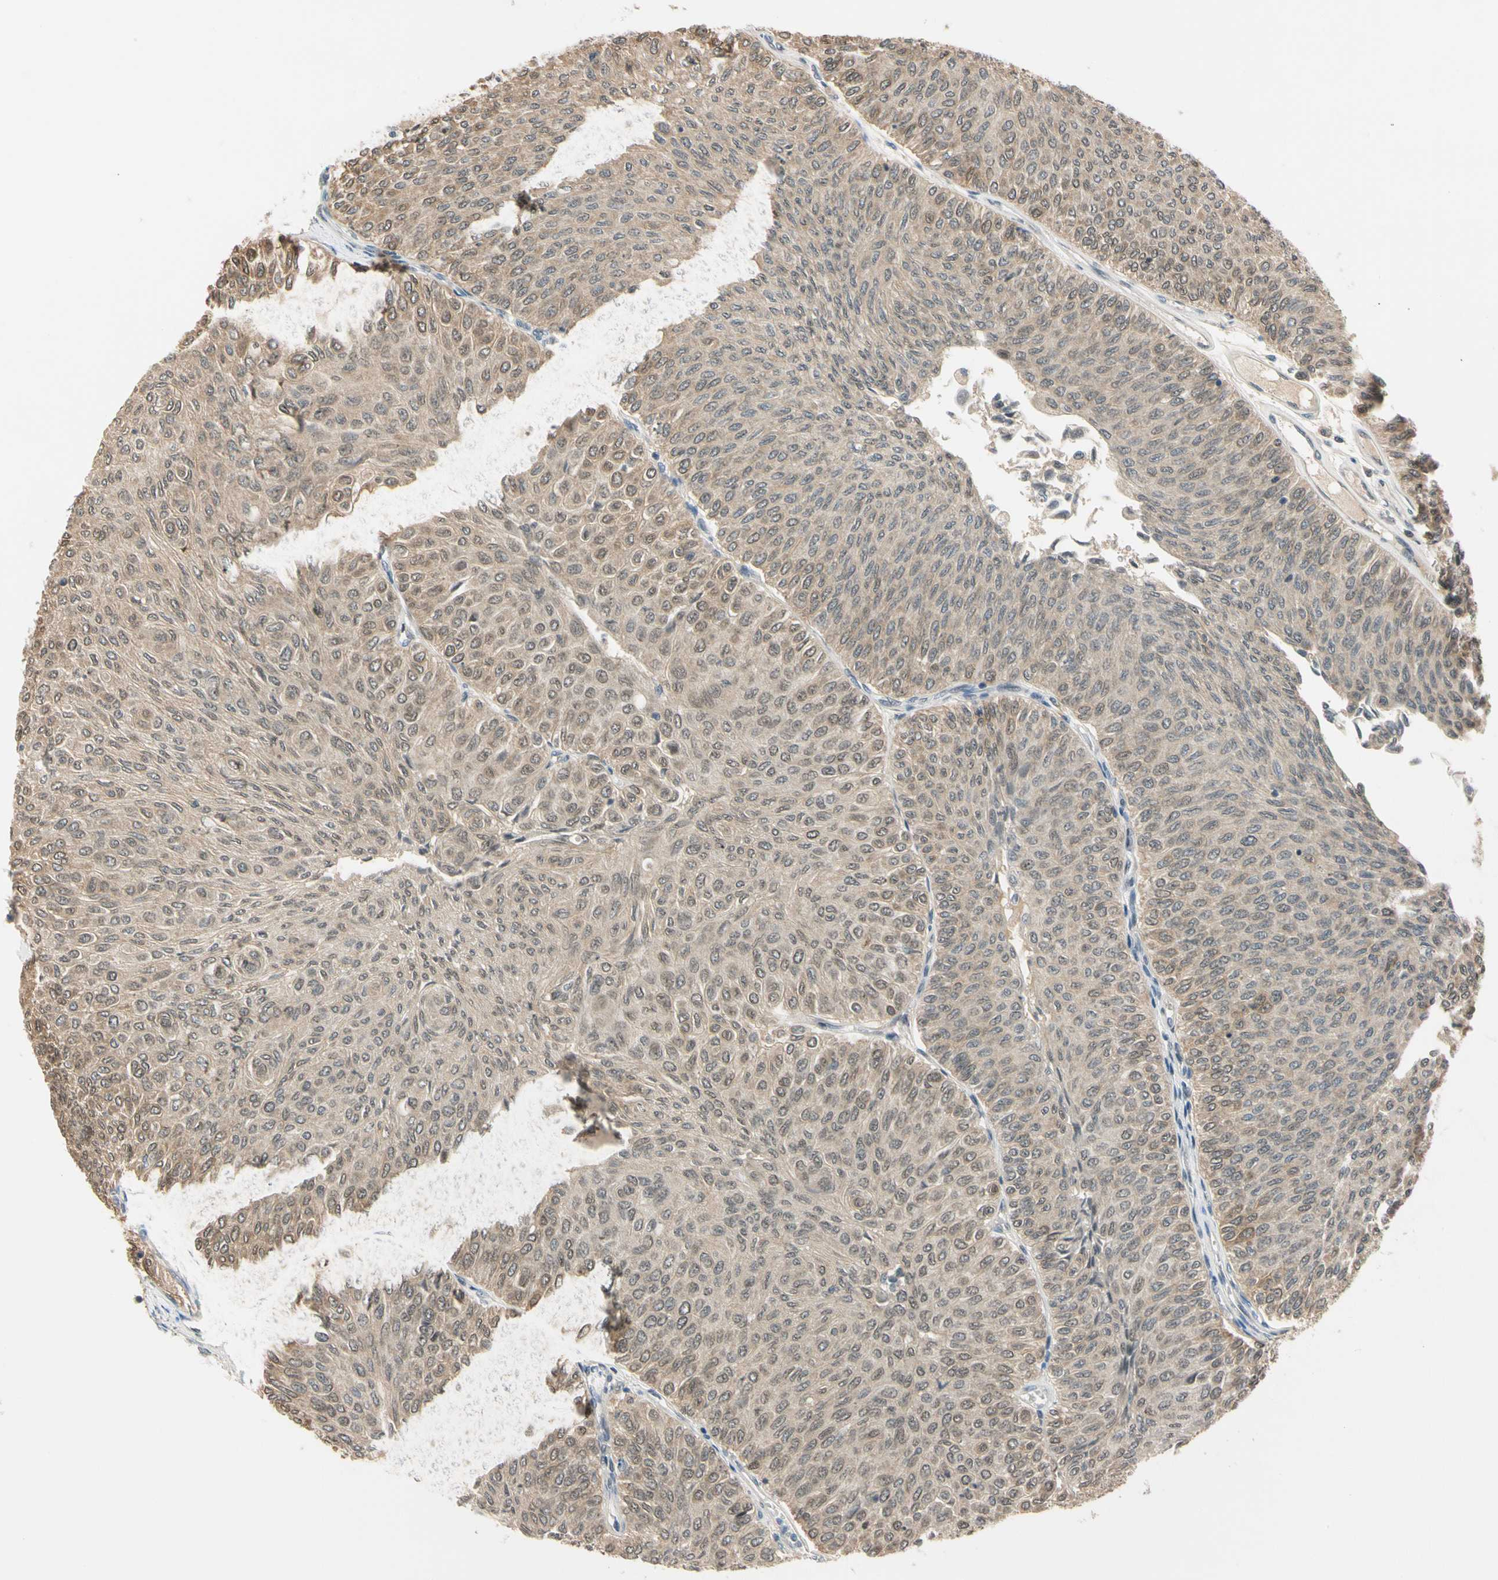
{"staining": {"intensity": "moderate", "quantity": ">75%", "location": "cytoplasmic/membranous,nuclear"}, "tissue": "urothelial cancer", "cell_type": "Tumor cells", "image_type": "cancer", "snomed": [{"axis": "morphology", "description": "Urothelial carcinoma, Low grade"}, {"axis": "topography", "description": "Urinary bladder"}], "caption": "An immunohistochemistry (IHC) micrograph of neoplastic tissue is shown. Protein staining in brown highlights moderate cytoplasmic/membranous and nuclear positivity in urothelial carcinoma (low-grade) within tumor cells.", "gene": "RIOX2", "patient": {"sex": "male", "age": 78}}